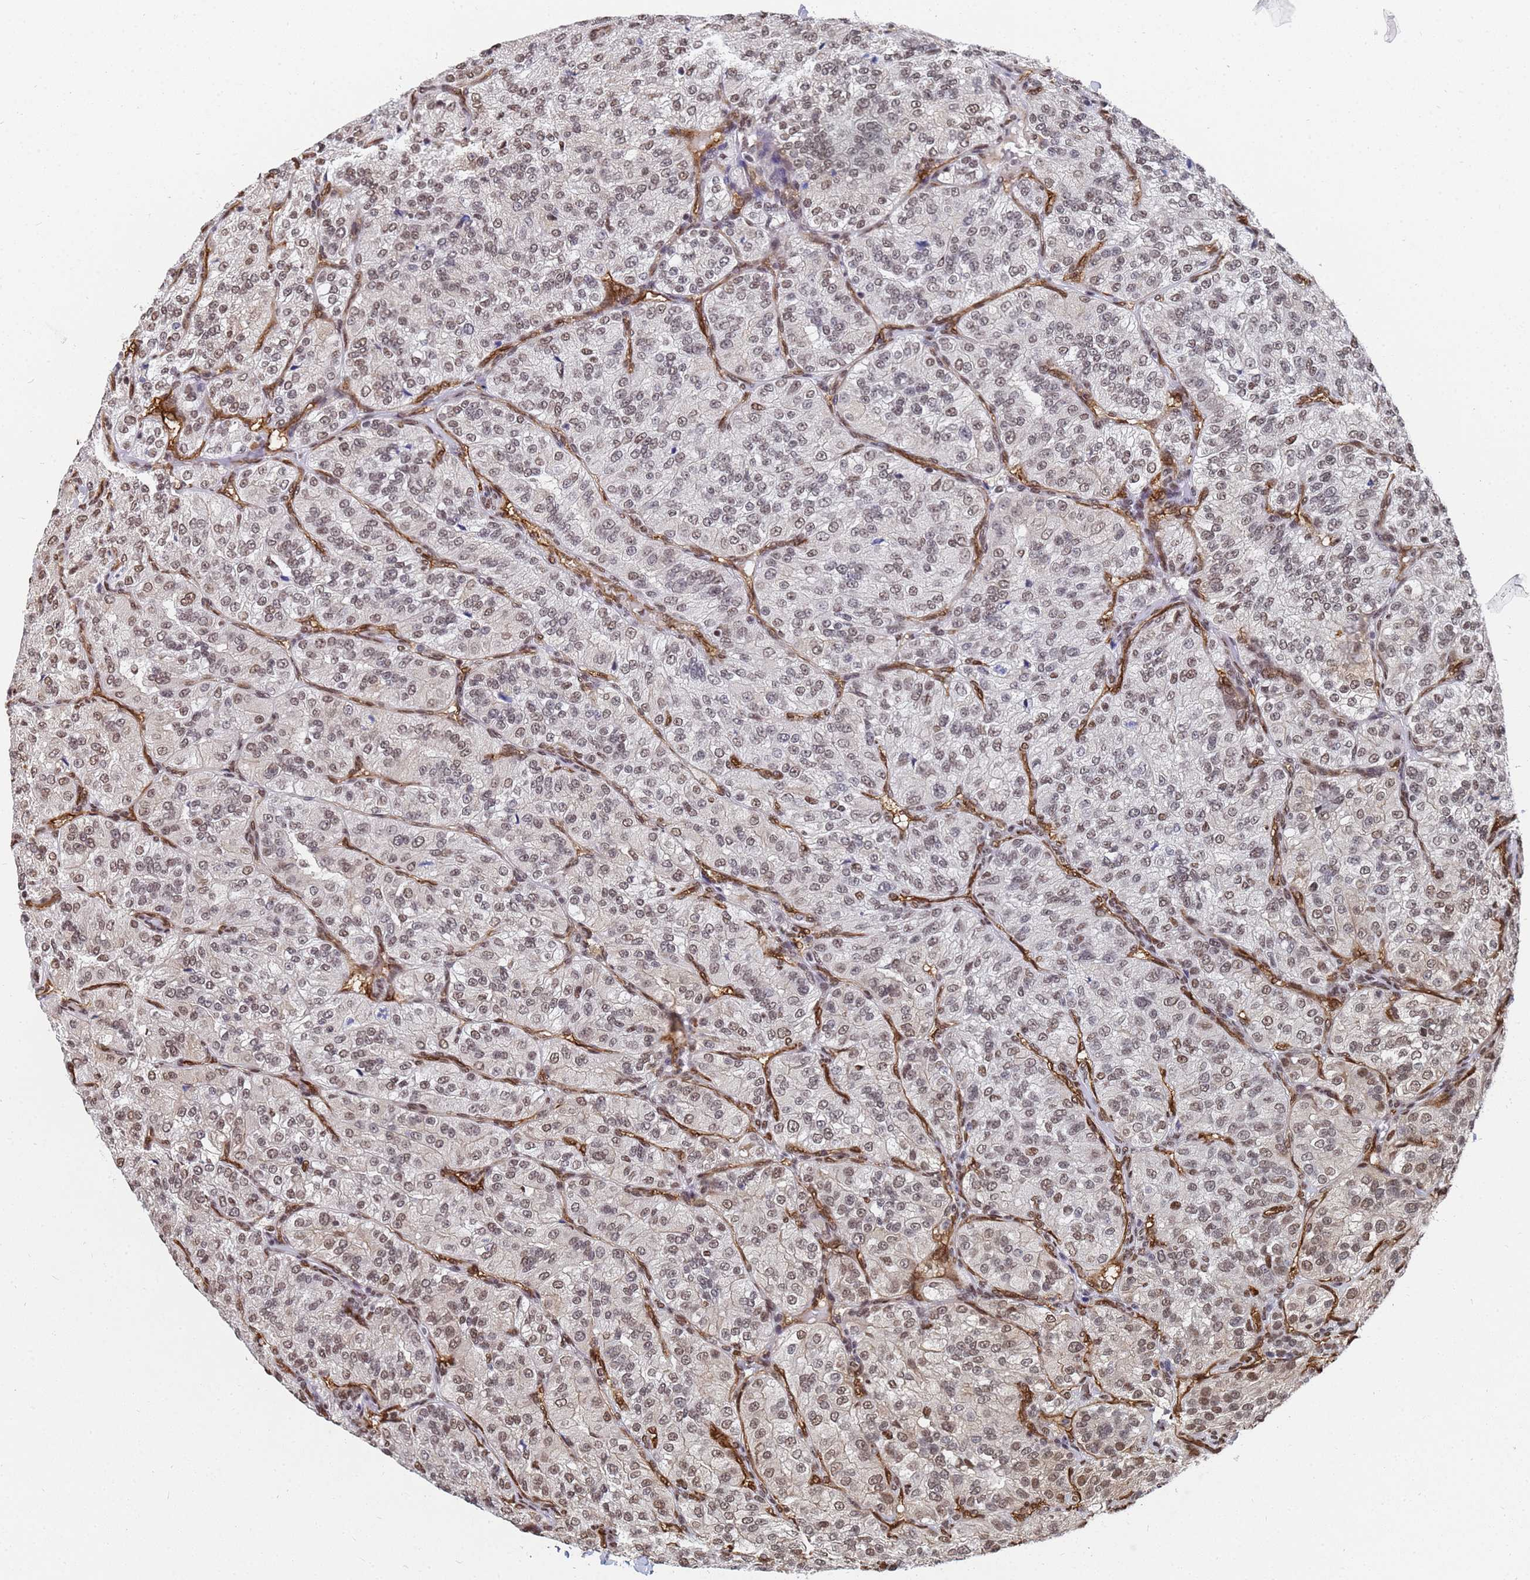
{"staining": {"intensity": "moderate", "quantity": ">75%", "location": "nuclear"}, "tissue": "renal cancer", "cell_type": "Tumor cells", "image_type": "cancer", "snomed": [{"axis": "morphology", "description": "Adenocarcinoma, NOS"}, {"axis": "topography", "description": "Kidney"}], "caption": "Approximately >75% of tumor cells in adenocarcinoma (renal) reveal moderate nuclear protein expression as visualized by brown immunohistochemical staining.", "gene": "RAVER2", "patient": {"sex": "female", "age": 63}}